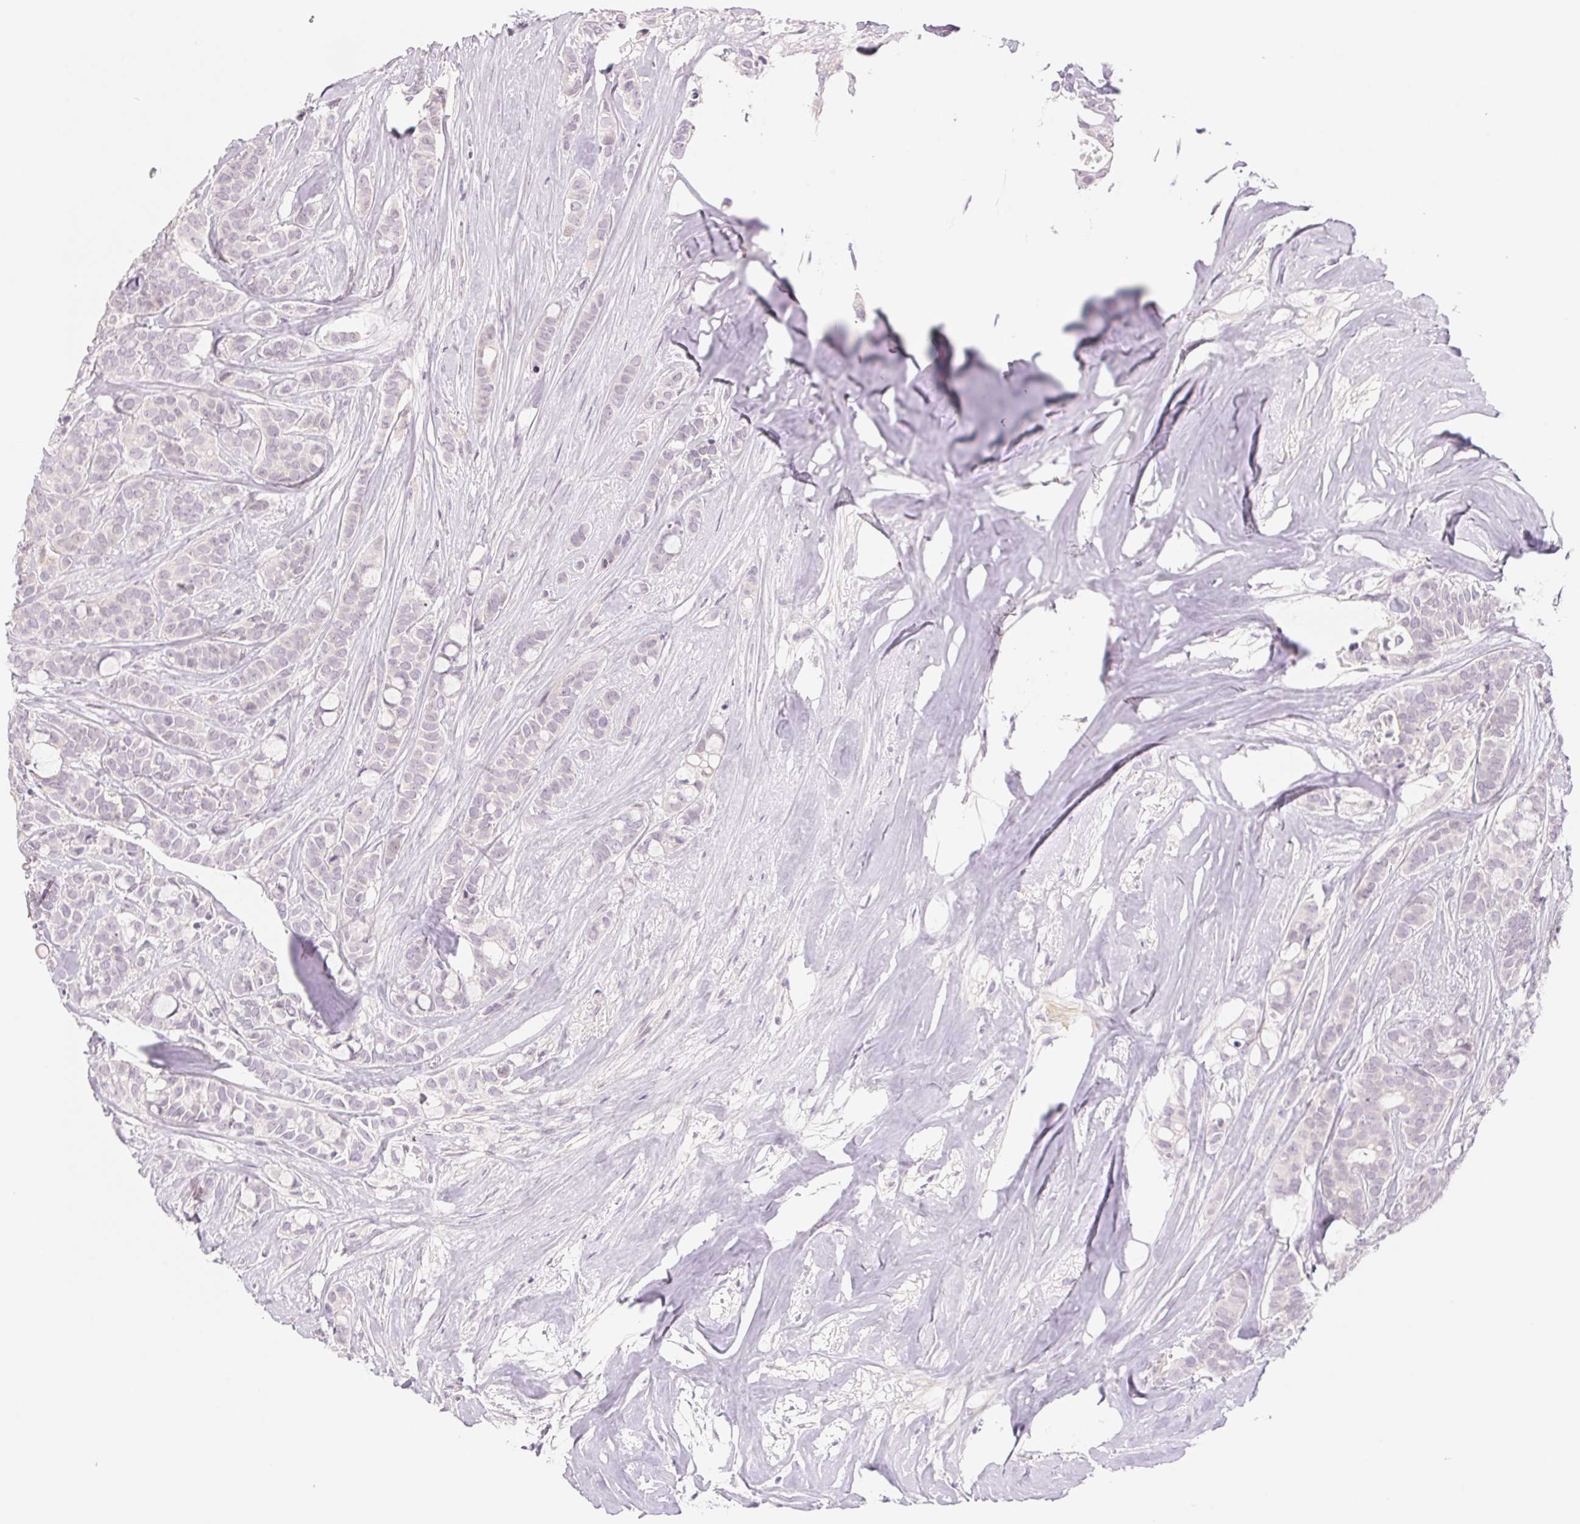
{"staining": {"intensity": "negative", "quantity": "none", "location": "none"}, "tissue": "breast cancer", "cell_type": "Tumor cells", "image_type": "cancer", "snomed": [{"axis": "morphology", "description": "Duct carcinoma"}, {"axis": "topography", "description": "Breast"}], "caption": "Histopathology image shows no significant protein positivity in tumor cells of breast cancer (infiltrating ductal carcinoma).", "gene": "CCDC168", "patient": {"sex": "female", "age": 84}}